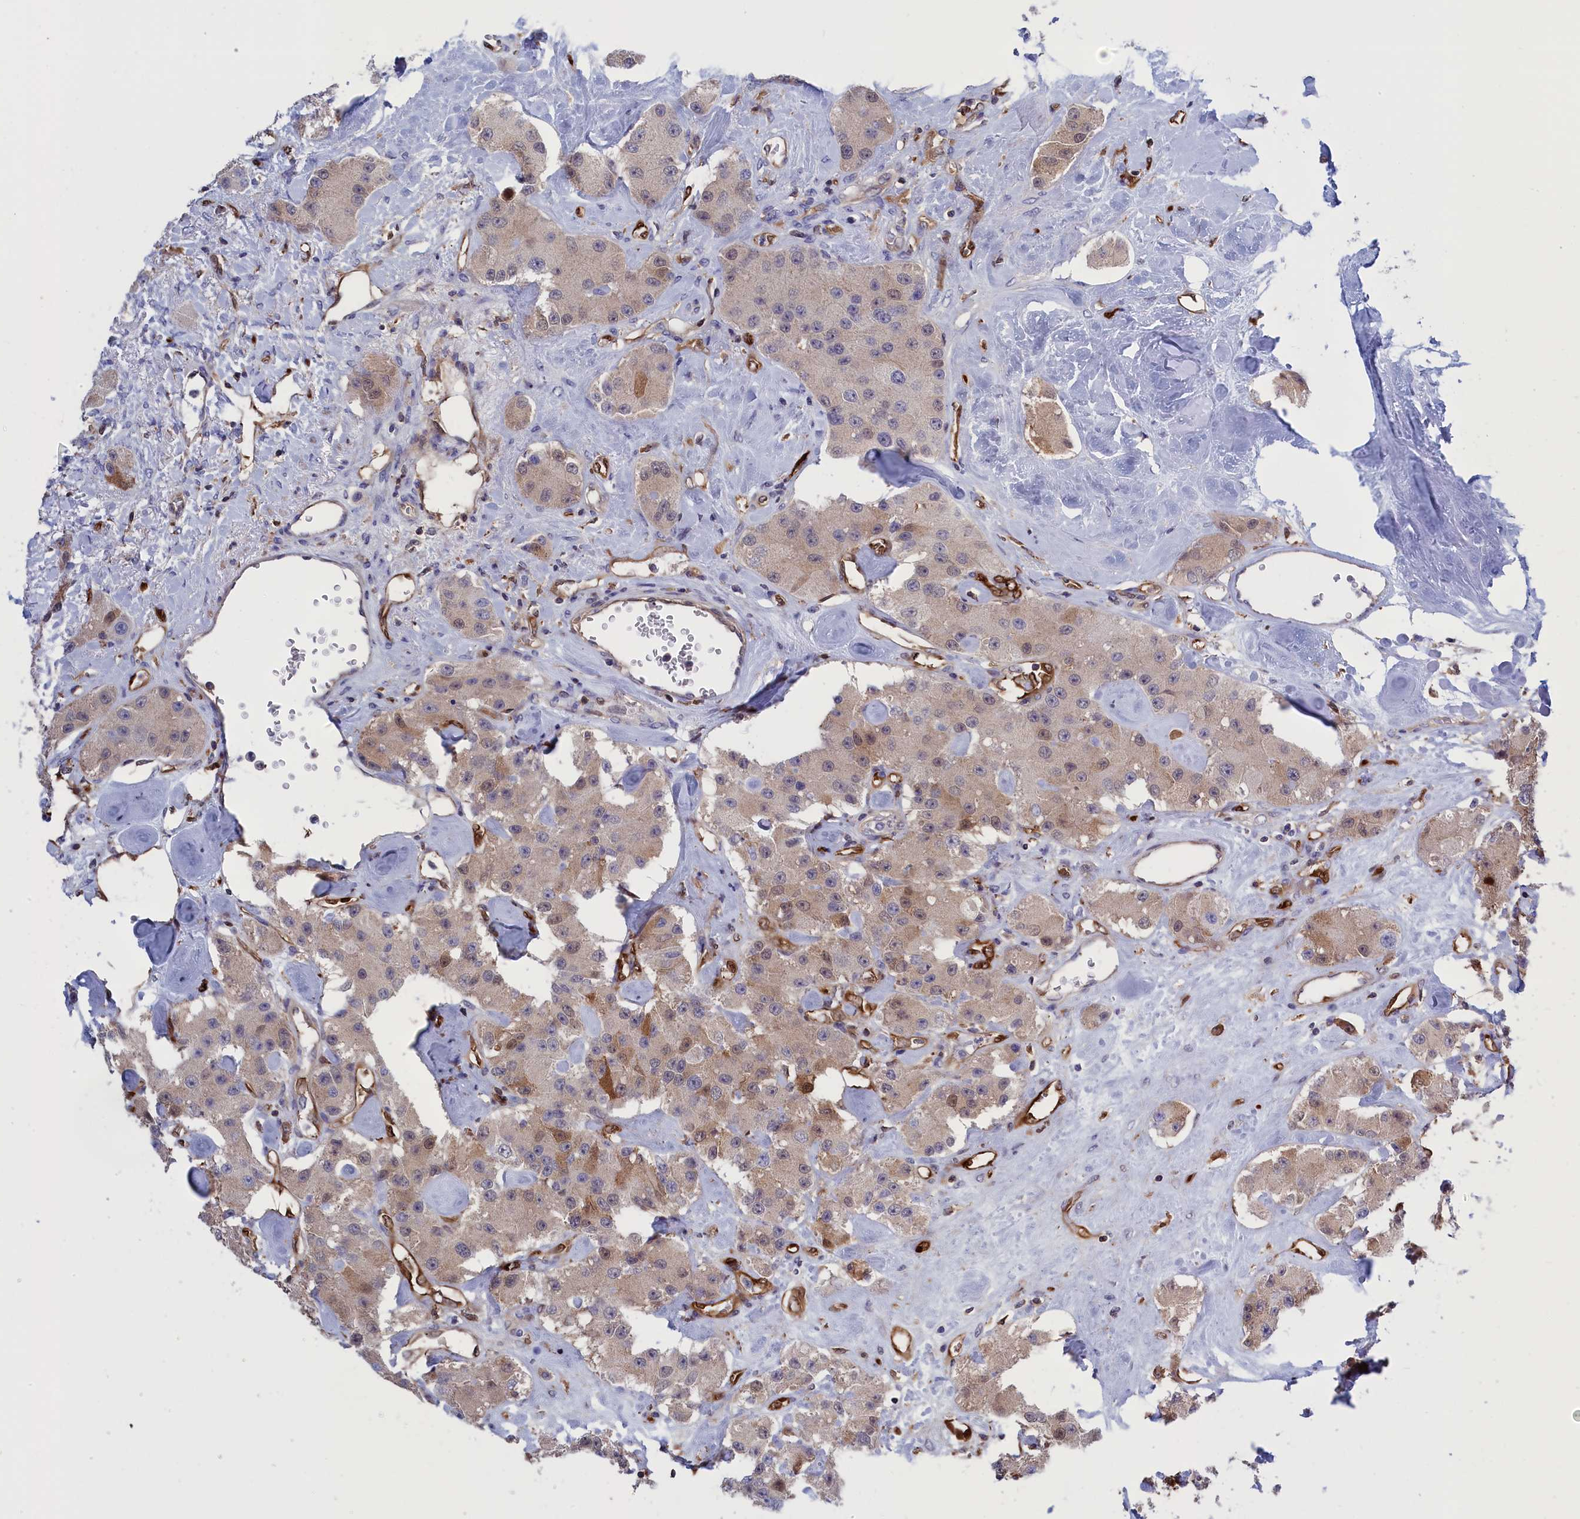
{"staining": {"intensity": "weak", "quantity": ">75%", "location": "cytoplasmic/membranous"}, "tissue": "carcinoid", "cell_type": "Tumor cells", "image_type": "cancer", "snomed": [{"axis": "morphology", "description": "Carcinoid, malignant, NOS"}, {"axis": "topography", "description": "Pancreas"}], "caption": "The histopathology image demonstrates staining of carcinoid, revealing weak cytoplasmic/membranous protein staining (brown color) within tumor cells. Nuclei are stained in blue.", "gene": "ARHGAP18", "patient": {"sex": "male", "age": 41}}